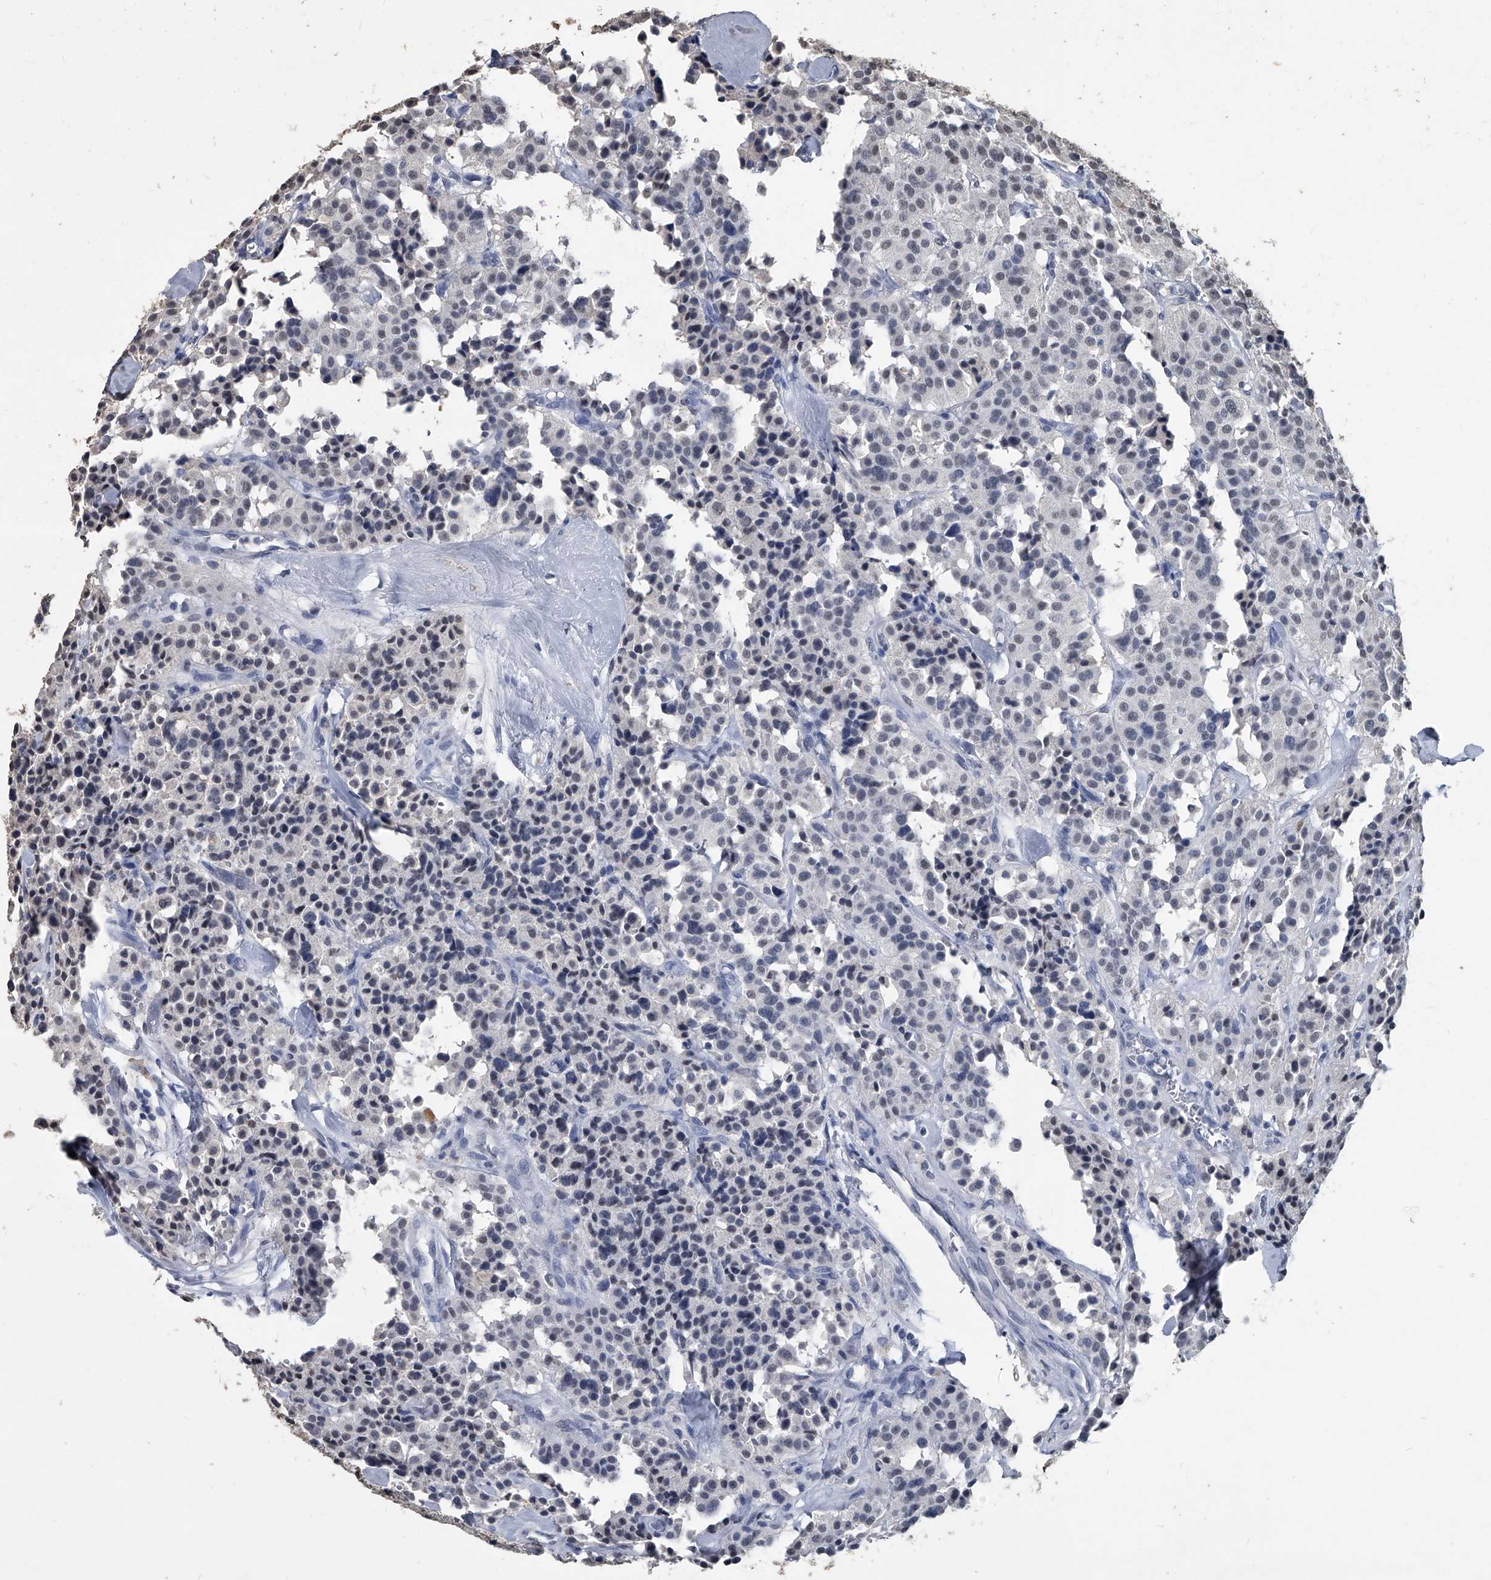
{"staining": {"intensity": "negative", "quantity": "none", "location": "none"}, "tissue": "carcinoid", "cell_type": "Tumor cells", "image_type": "cancer", "snomed": [{"axis": "morphology", "description": "Carcinoid, malignant, NOS"}, {"axis": "topography", "description": "Lung"}], "caption": "IHC of human carcinoid demonstrates no expression in tumor cells.", "gene": "MATR3", "patient": {"sex": "male", "age": 30}}